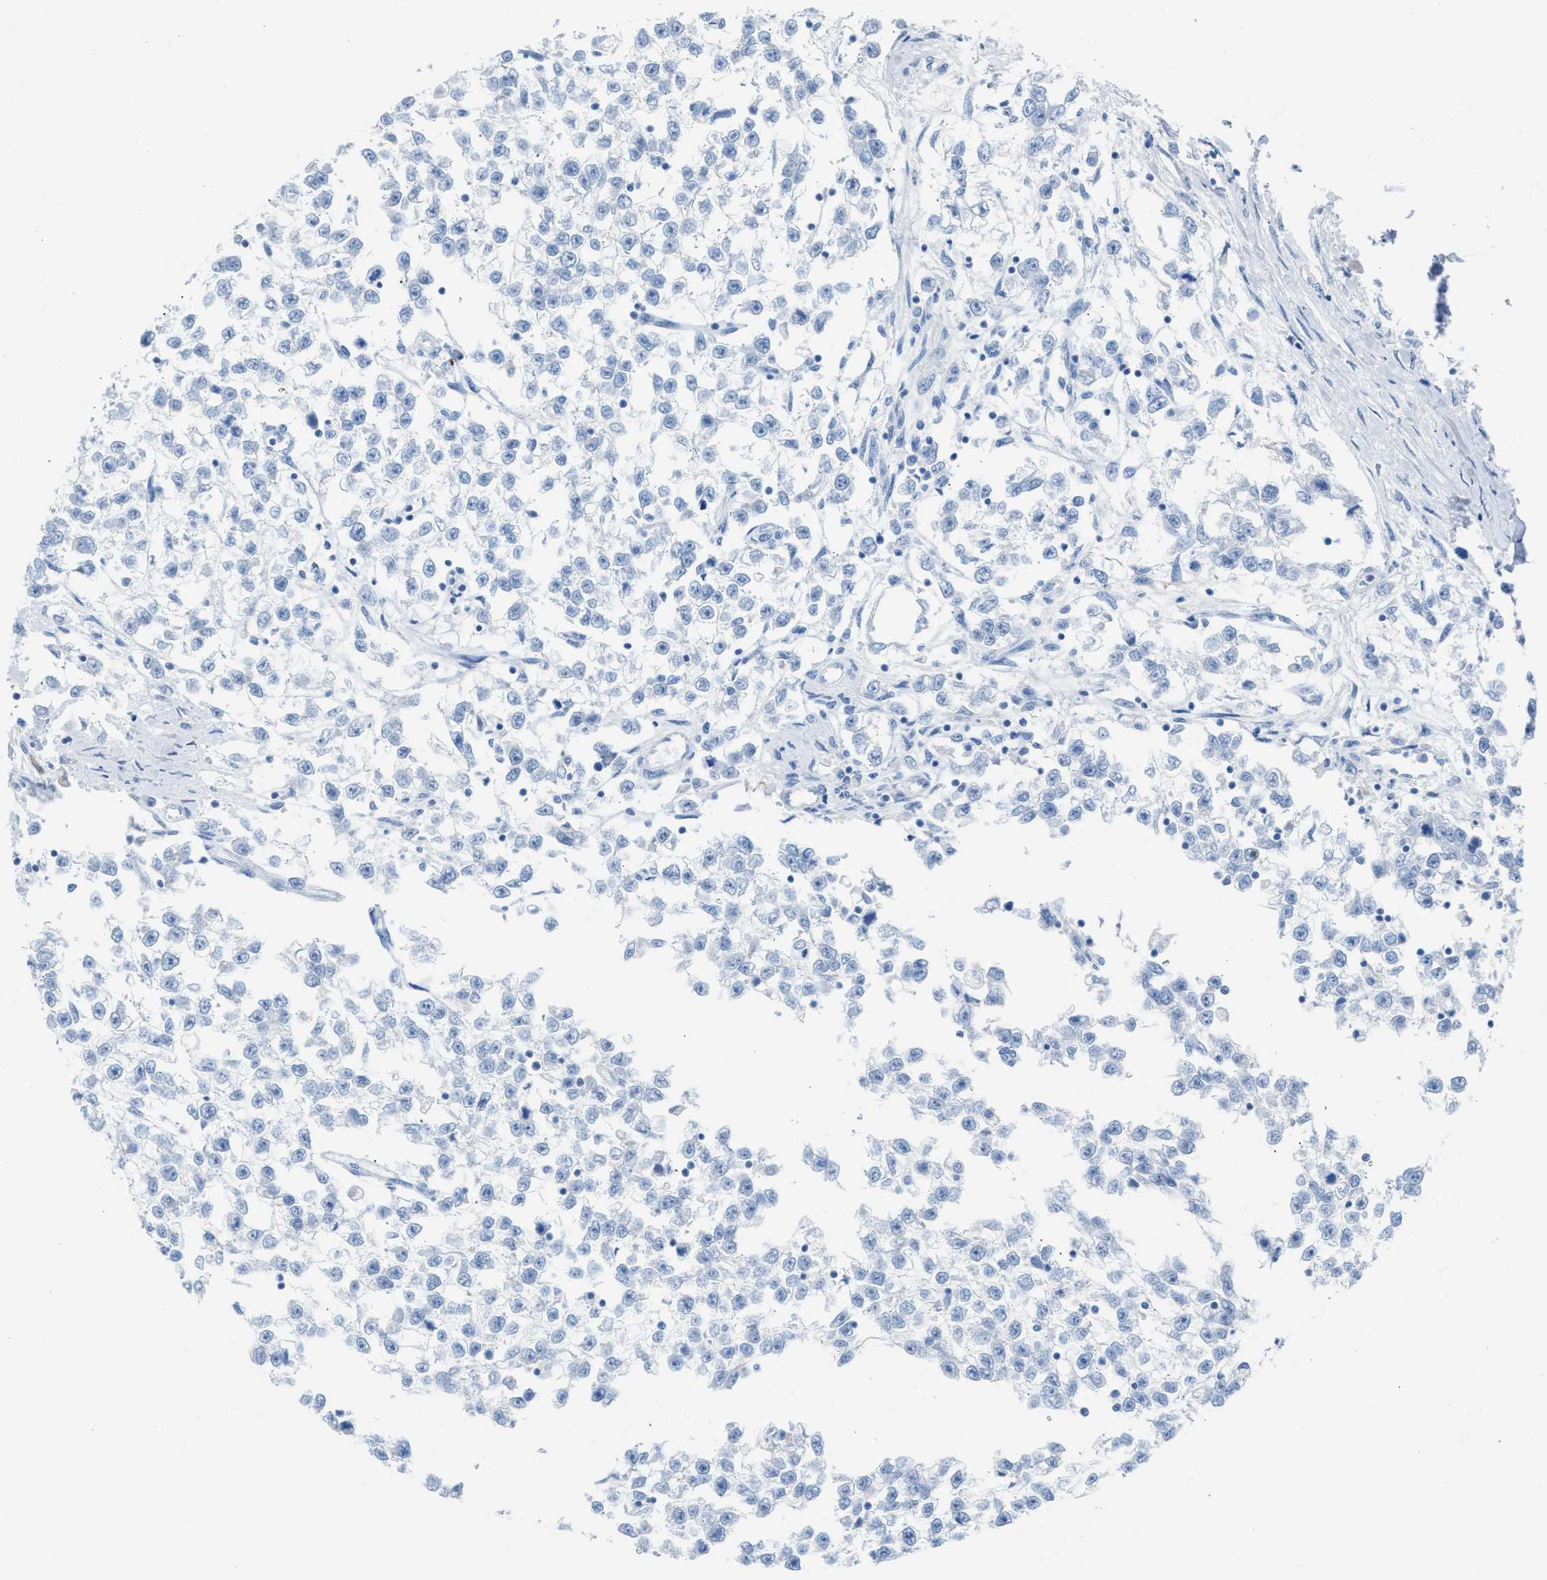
{"staining": {"intensity": "negative", "quantity": "none", "location": "none"}, "tissue": "testis cancer", "cell_type": "Tumor cells", "image_type": "cancer", "snomed": [{"axis": "morphology", "description": "Seminoma, NOS"}, {"axis": "morphology", "description": "Carcinoma, Embryonal, NOS"}, {"axis": "topography", "description": "Testis"}], "caption": "An immunohistochemistry (IHC) micrograph of seminoma (testis) is shown. There is no staining in tumor cells of seminoma (testis).", "gene": "ASPA", "patient": {"sex": "male", "age": 51}}